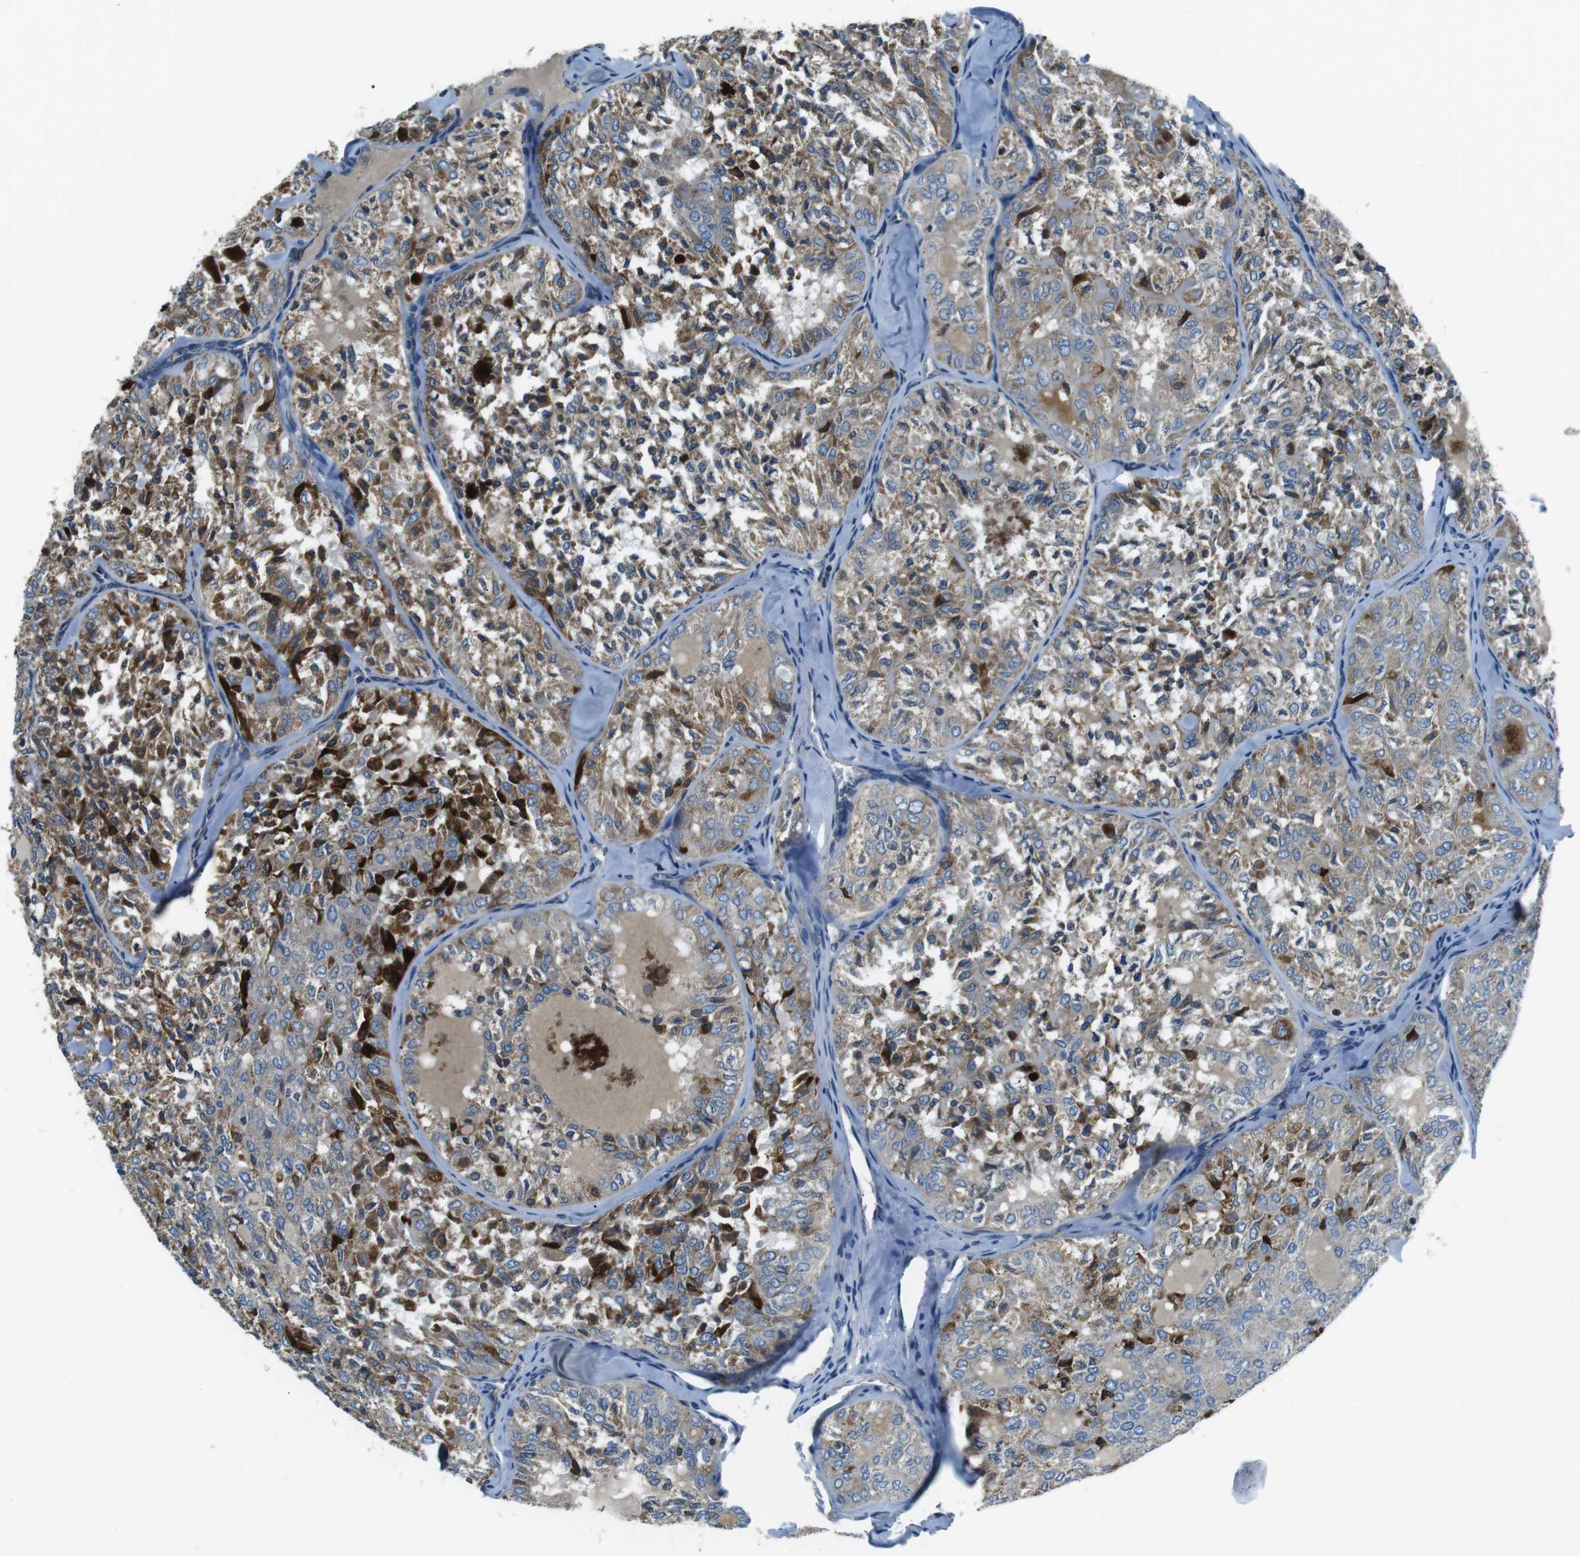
{"staining": {"intensity": "moderate", "quantity": "25%-75%", "location": "cytoplasmic/membranous"}, "tissue": "thyroid cancer", "cell_type": "Tumor cells", "image_type": "cancer", "snomed": [{"axis": "morphology", "description": "Follicular adenoma carcinoma, NOS"}, {"axis": "topography", "description": "Thyroid gland"}], "caption": "Immunohistochemistry (IHC) histopathology image of human follicular adenoma carcinoma (thyroid) stained for a protein (brown), which demonstrates medium levels of moderate cytoplasmic/membranous staining in approximately 25%-75% of tumor cells.", "gene": "FAM3B", "patient": {"sex": "male", "age": 75}}